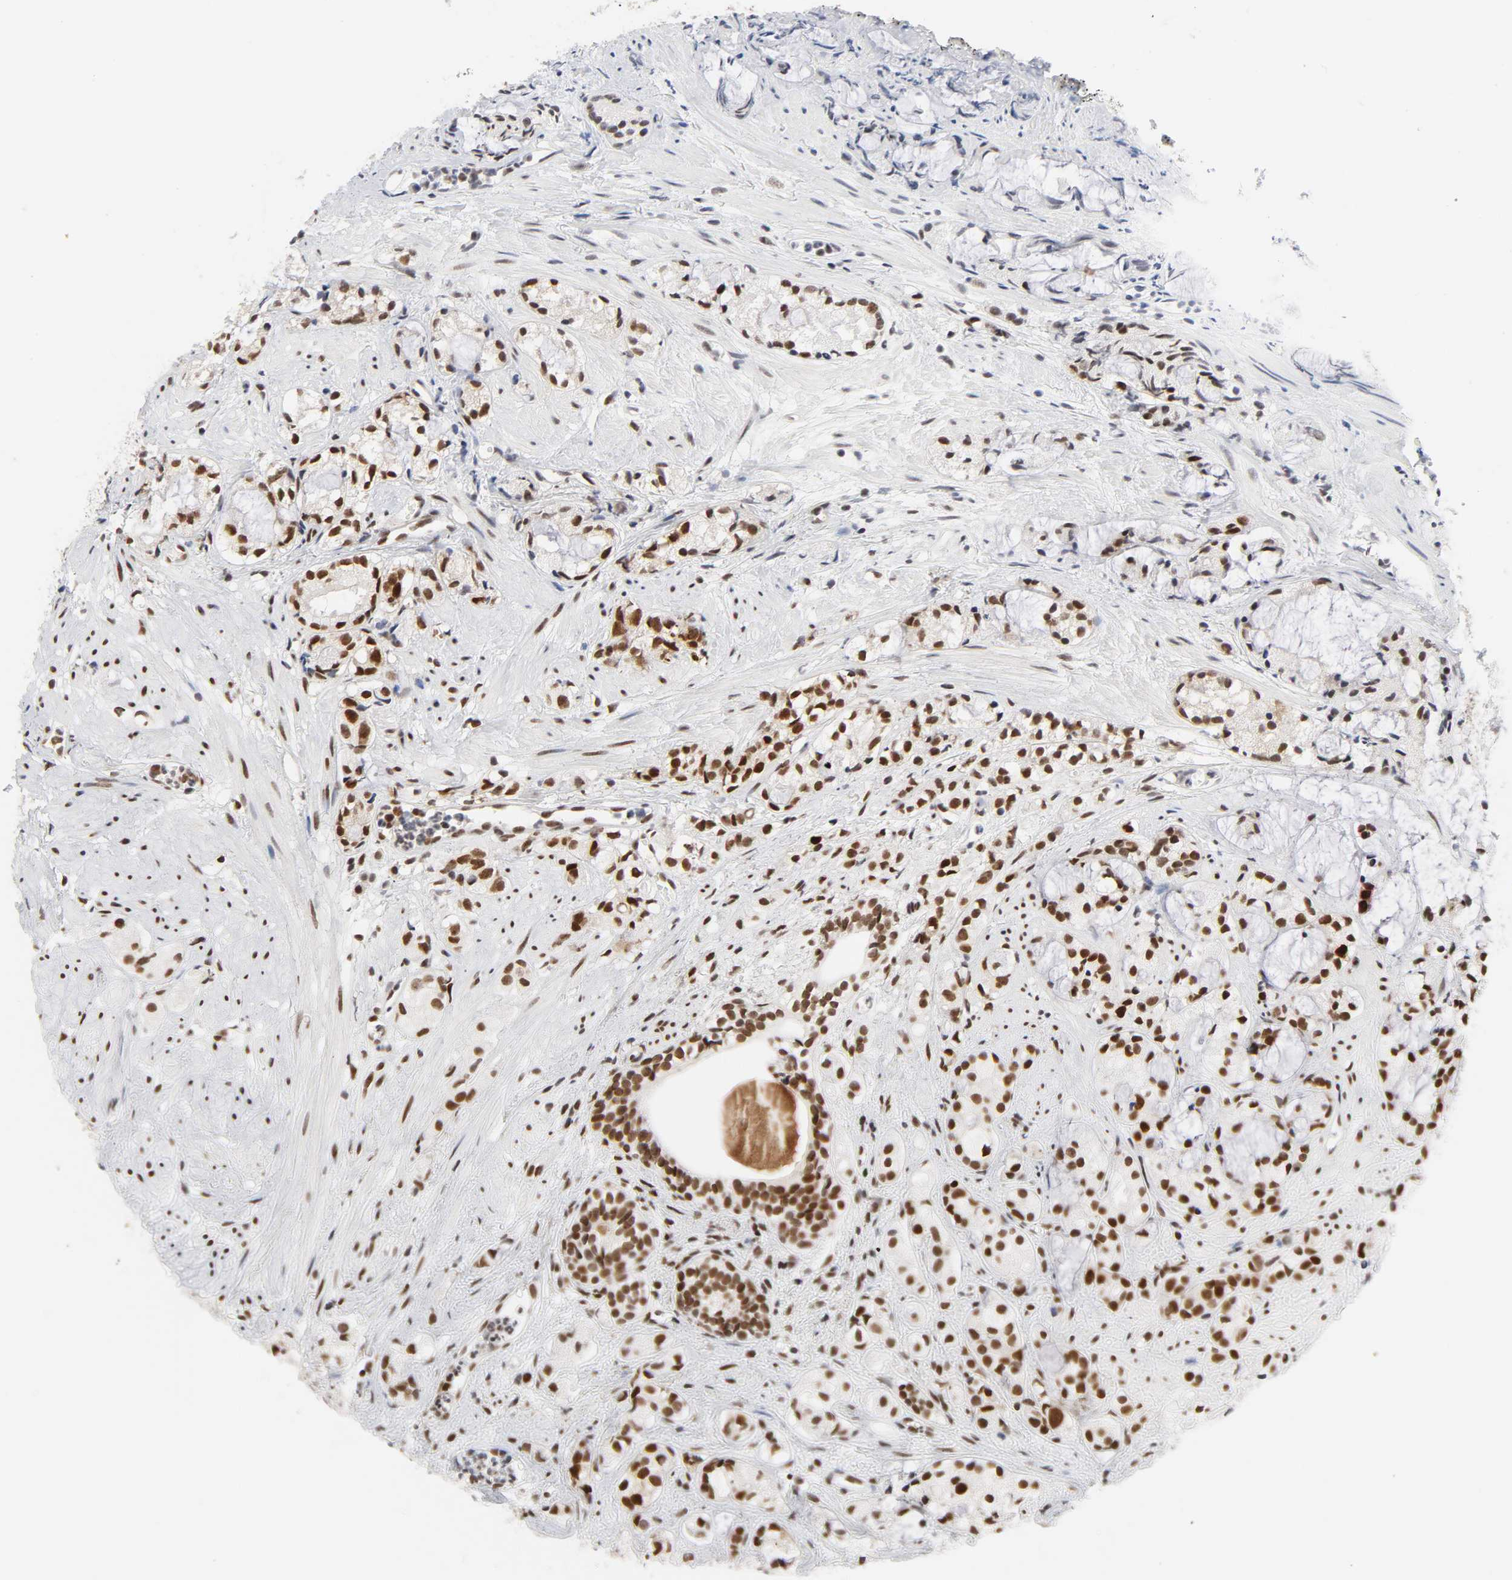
{"staining": {"intensity": "moderate", "quantity": ">75%", "location": "nuclear"}, "tissue": "prostate cancer", "cell_type": "Tumor cells", "image_type": "cancer", "snomed": [{"axis": "morphology", "description": "Adenocarcinoma, High grade"}, {"axis": "topography", "description": "Prostate"}], "caption": "IHC (DAB) staining of human prostate cancer (high-grade adenocarcinoma) displays moderate nuclear protein staining in about >75% of tumor cells.", "gene": "RFC4", "patient": {"sex": "male", "age": 85}}